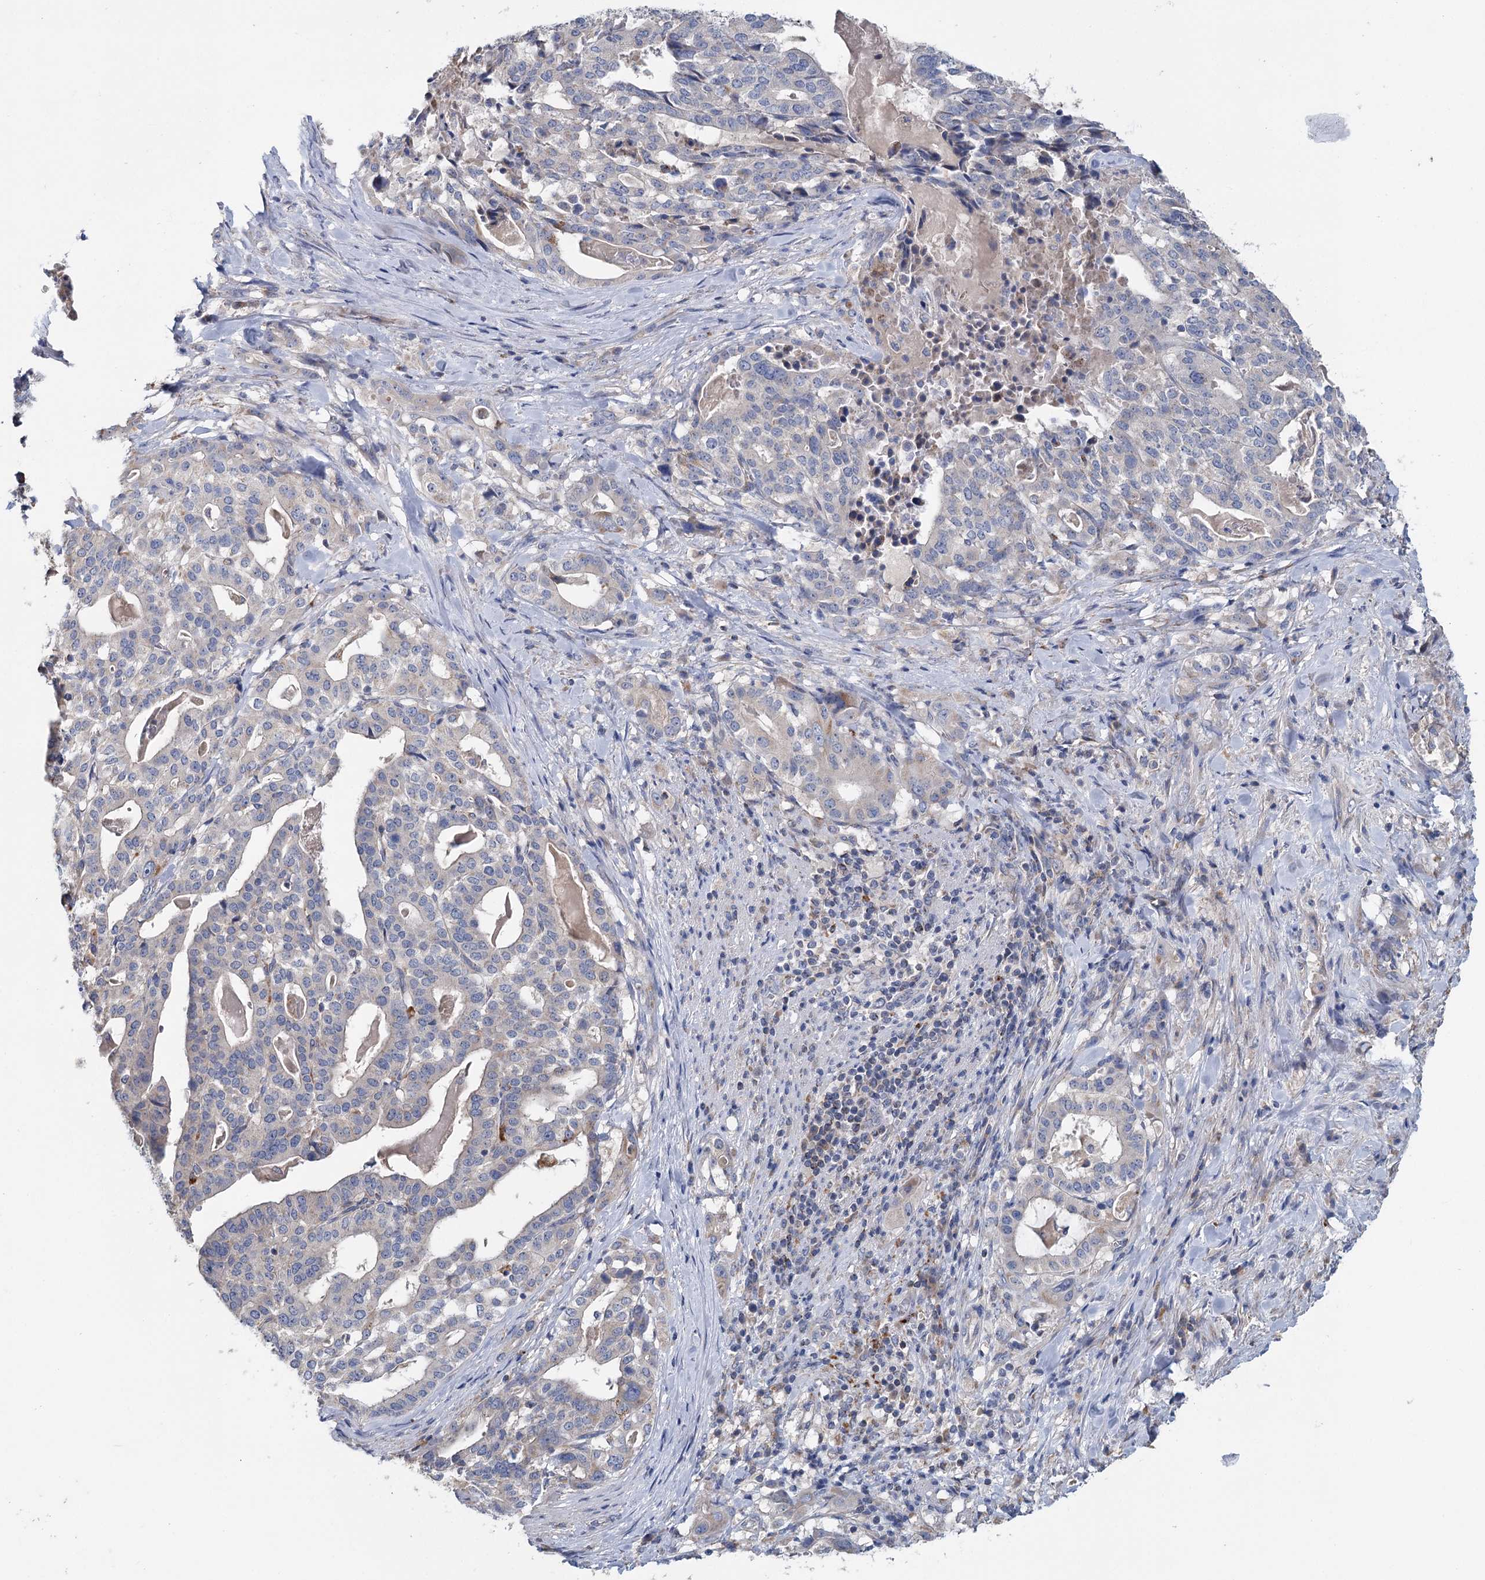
{"staining": {"intensity": "negative", "quantity": "none", "location": "none"}, "tissue": "stomach cancer", "cell_type": "Tumor cells", "image_type": "cancer", "snomed": [{"axis": "morphology", "description": "Adenocarcinoma, NOS"}, {"axis": "topography", "description": "Stomach"}], "caption": "Immunohistochemical staining of human stomach adenocarcinoma shows no significant expression in tumor cells.", "gene": "ANKRD16", "patient": {"sex": "male", "age": 48}}